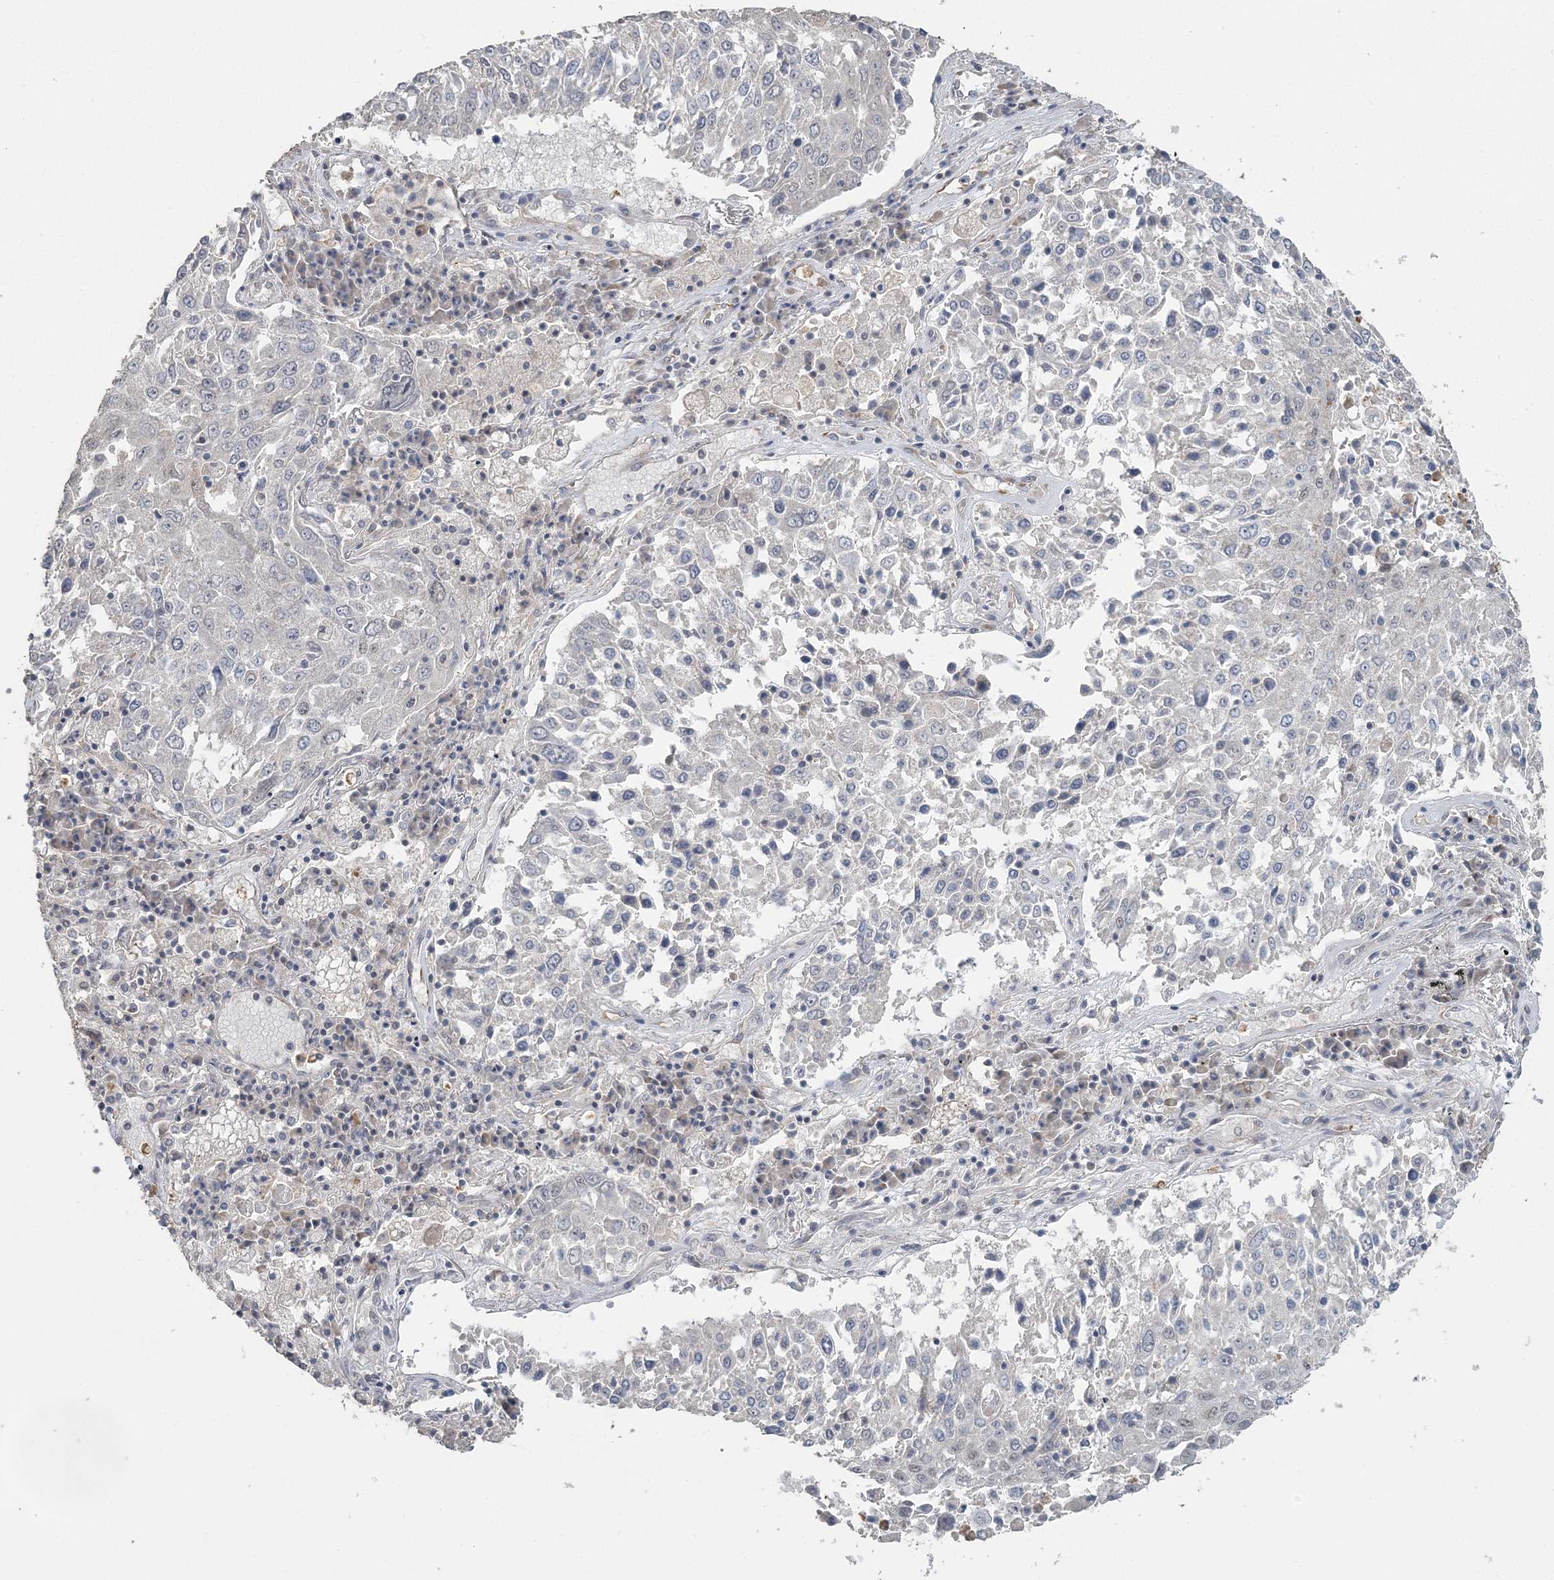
{"staining": {"intensity": "negative", "quantity": "none", "location": "none"}, "tissue": "lung cancer", "cell_type": "Tumor cells", "image_type": "cancer", "snomed": [{"axis": "morphology", "description": "Squamous cell carcinoma, NOS"}, {"axis": "topography", "description": "Lung"}], "caption": "Immunohistochemical staining of human lung squamous cell carcinoma reveals no significant positivity in tumor cells.", "gene": "UIMC1", "patient": {"sex": "male", "age": 65}}